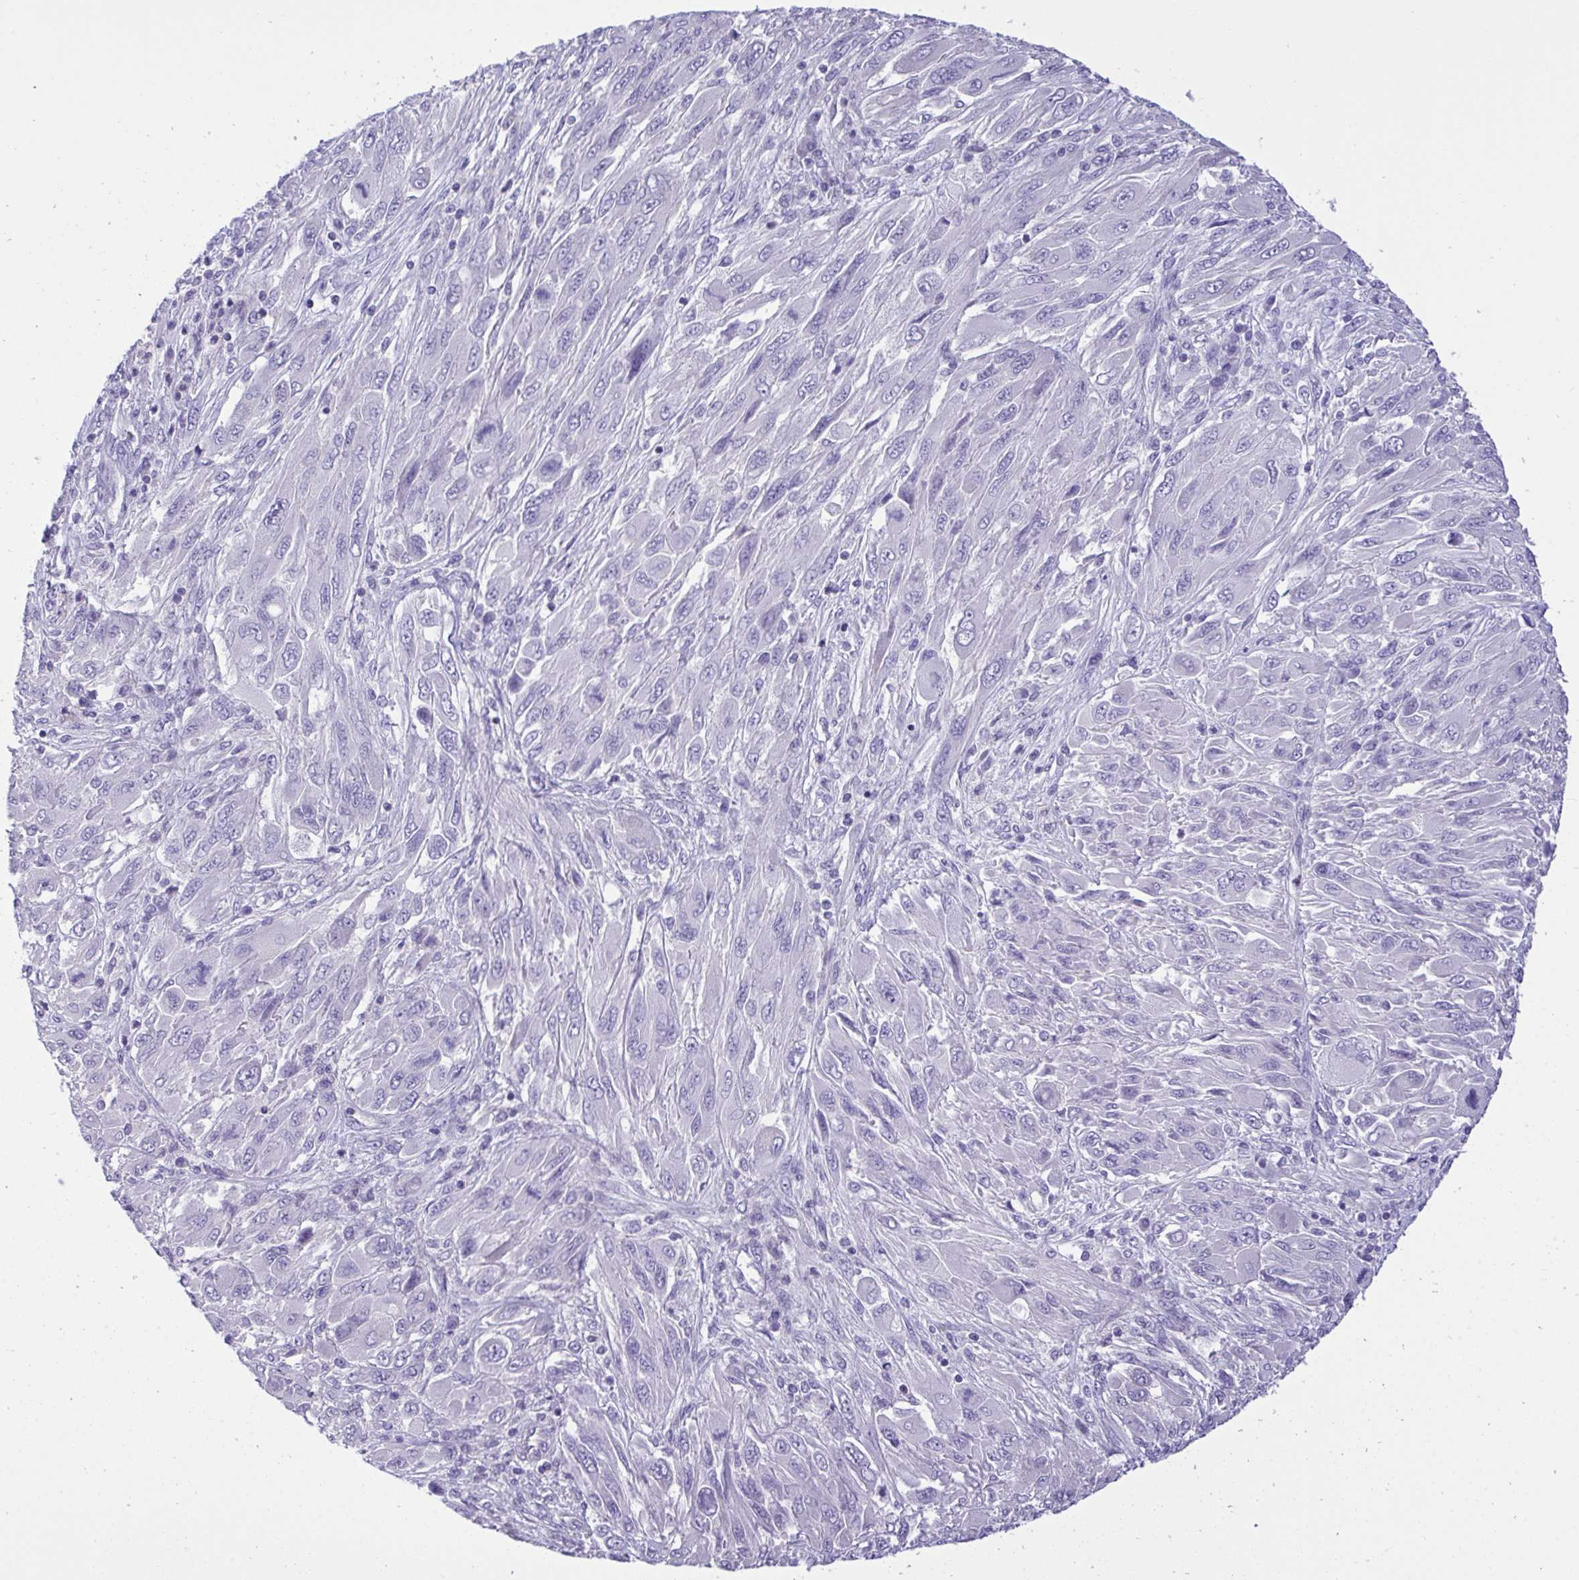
{"staining": {"intensity": "negative", "quantity": "none", "location": "none"}, "tissue": "melanoma", "cell_type": "Tumor cells", "image_type": "cancer", "snomed": [{"axis": "morphology", "description": "Malignant melanoma, NOS"}, {"axis": "topography", "description": "Skin"}], "caption": "A high-resolution image shows immunohistochemistry (IHC) staining of melanoma, which exhibits no significant expression in tumor cells.", "gene": "WDR97", "patient": {"sex": "female", "age": 91}}